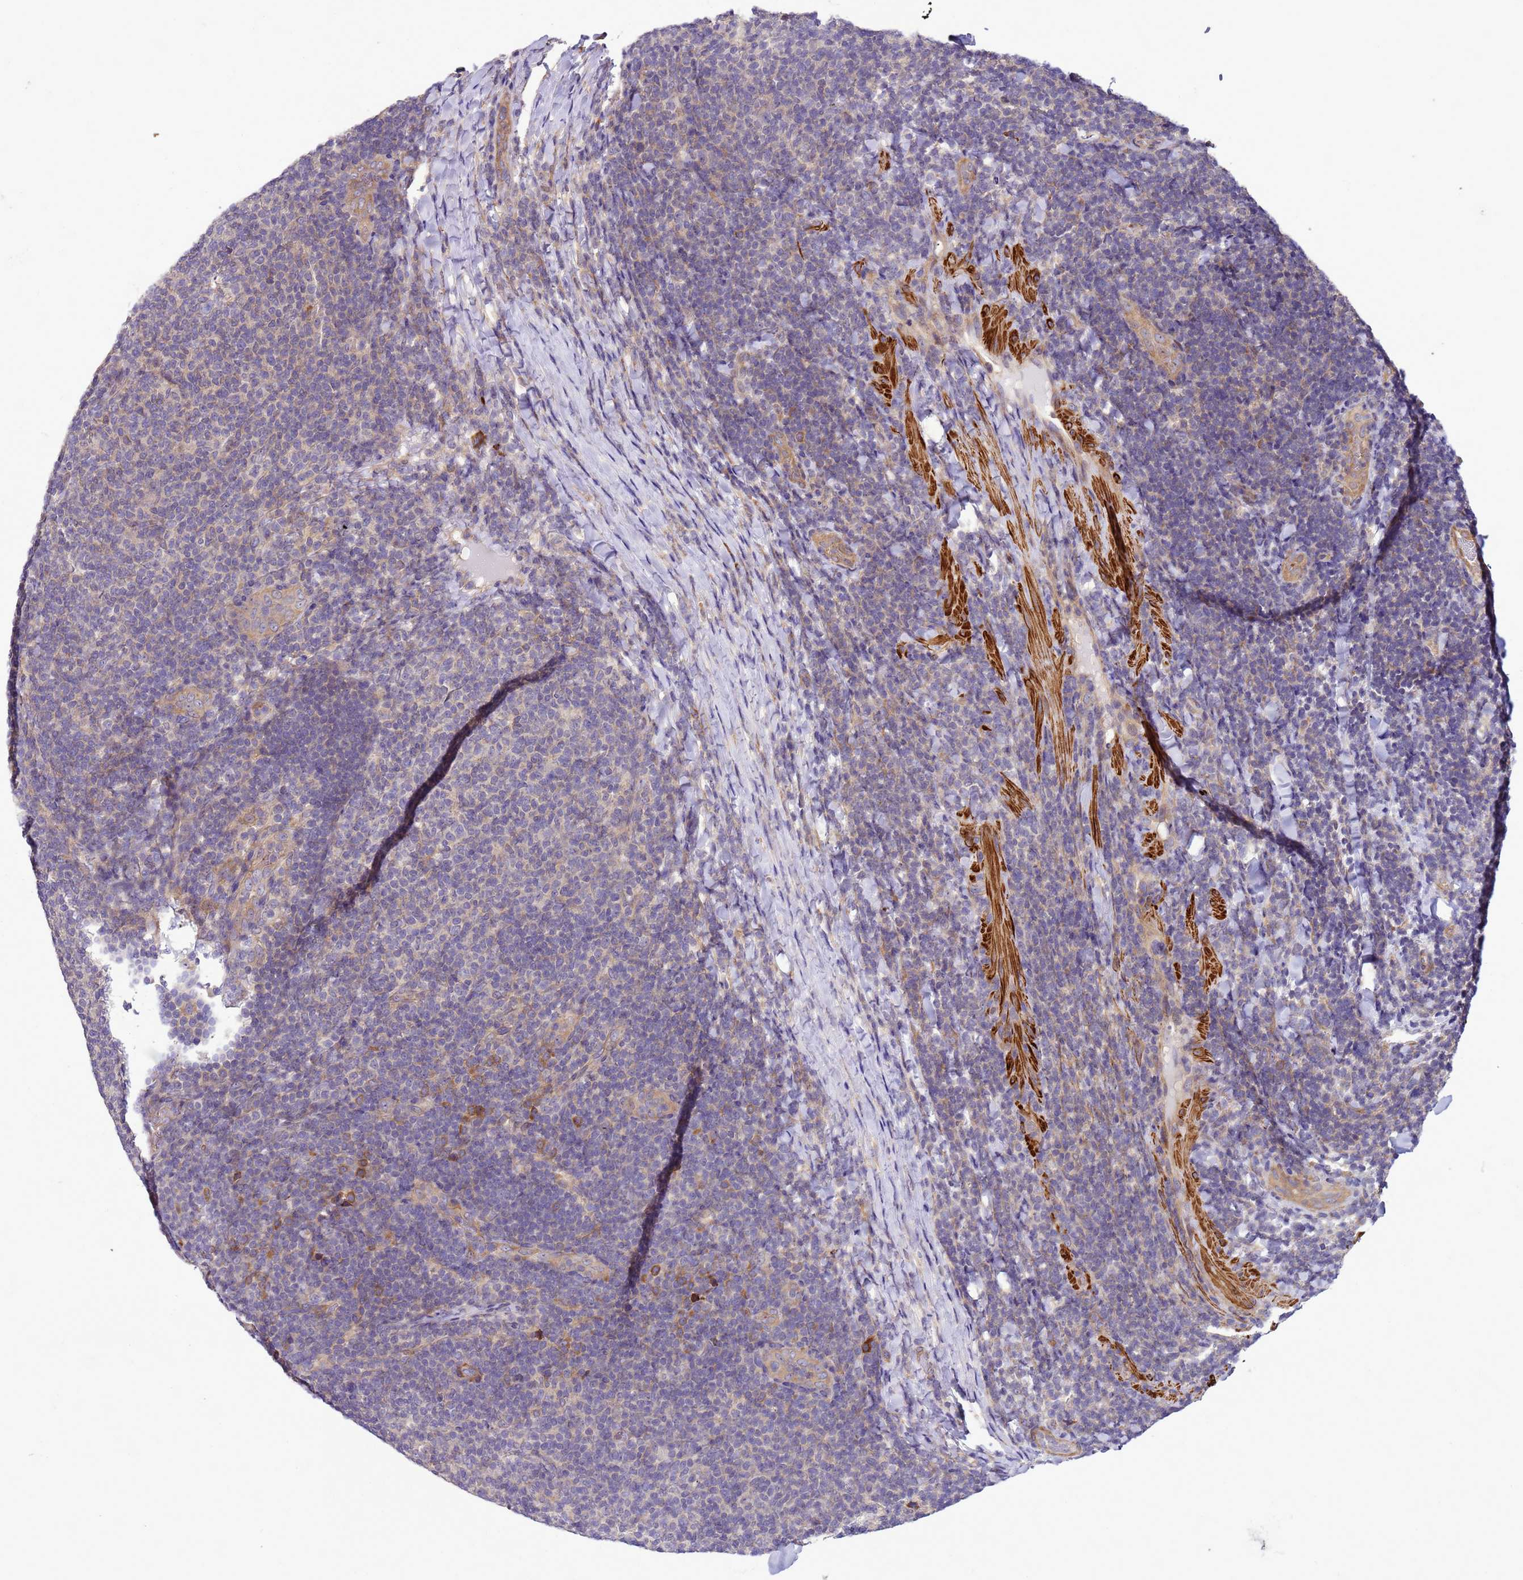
{"staining": {"intensity": "negative", "quantity": "none", "location": "none"}, "tissue": "lymphoma", "cell_type": "Tumor cells", "image_type": "cancer", "snomed": [{"axis": "morphology", "description": "Malignant lymphoma, non-Hodgkin's type, Low grade"}, {"axis": "topography", "description": "Lymph node"}], "caption": "Tumor cells show no significant staining in lymphoma.", "gene": "GEN1", "patient": {"sex": "male", "age": 66}}